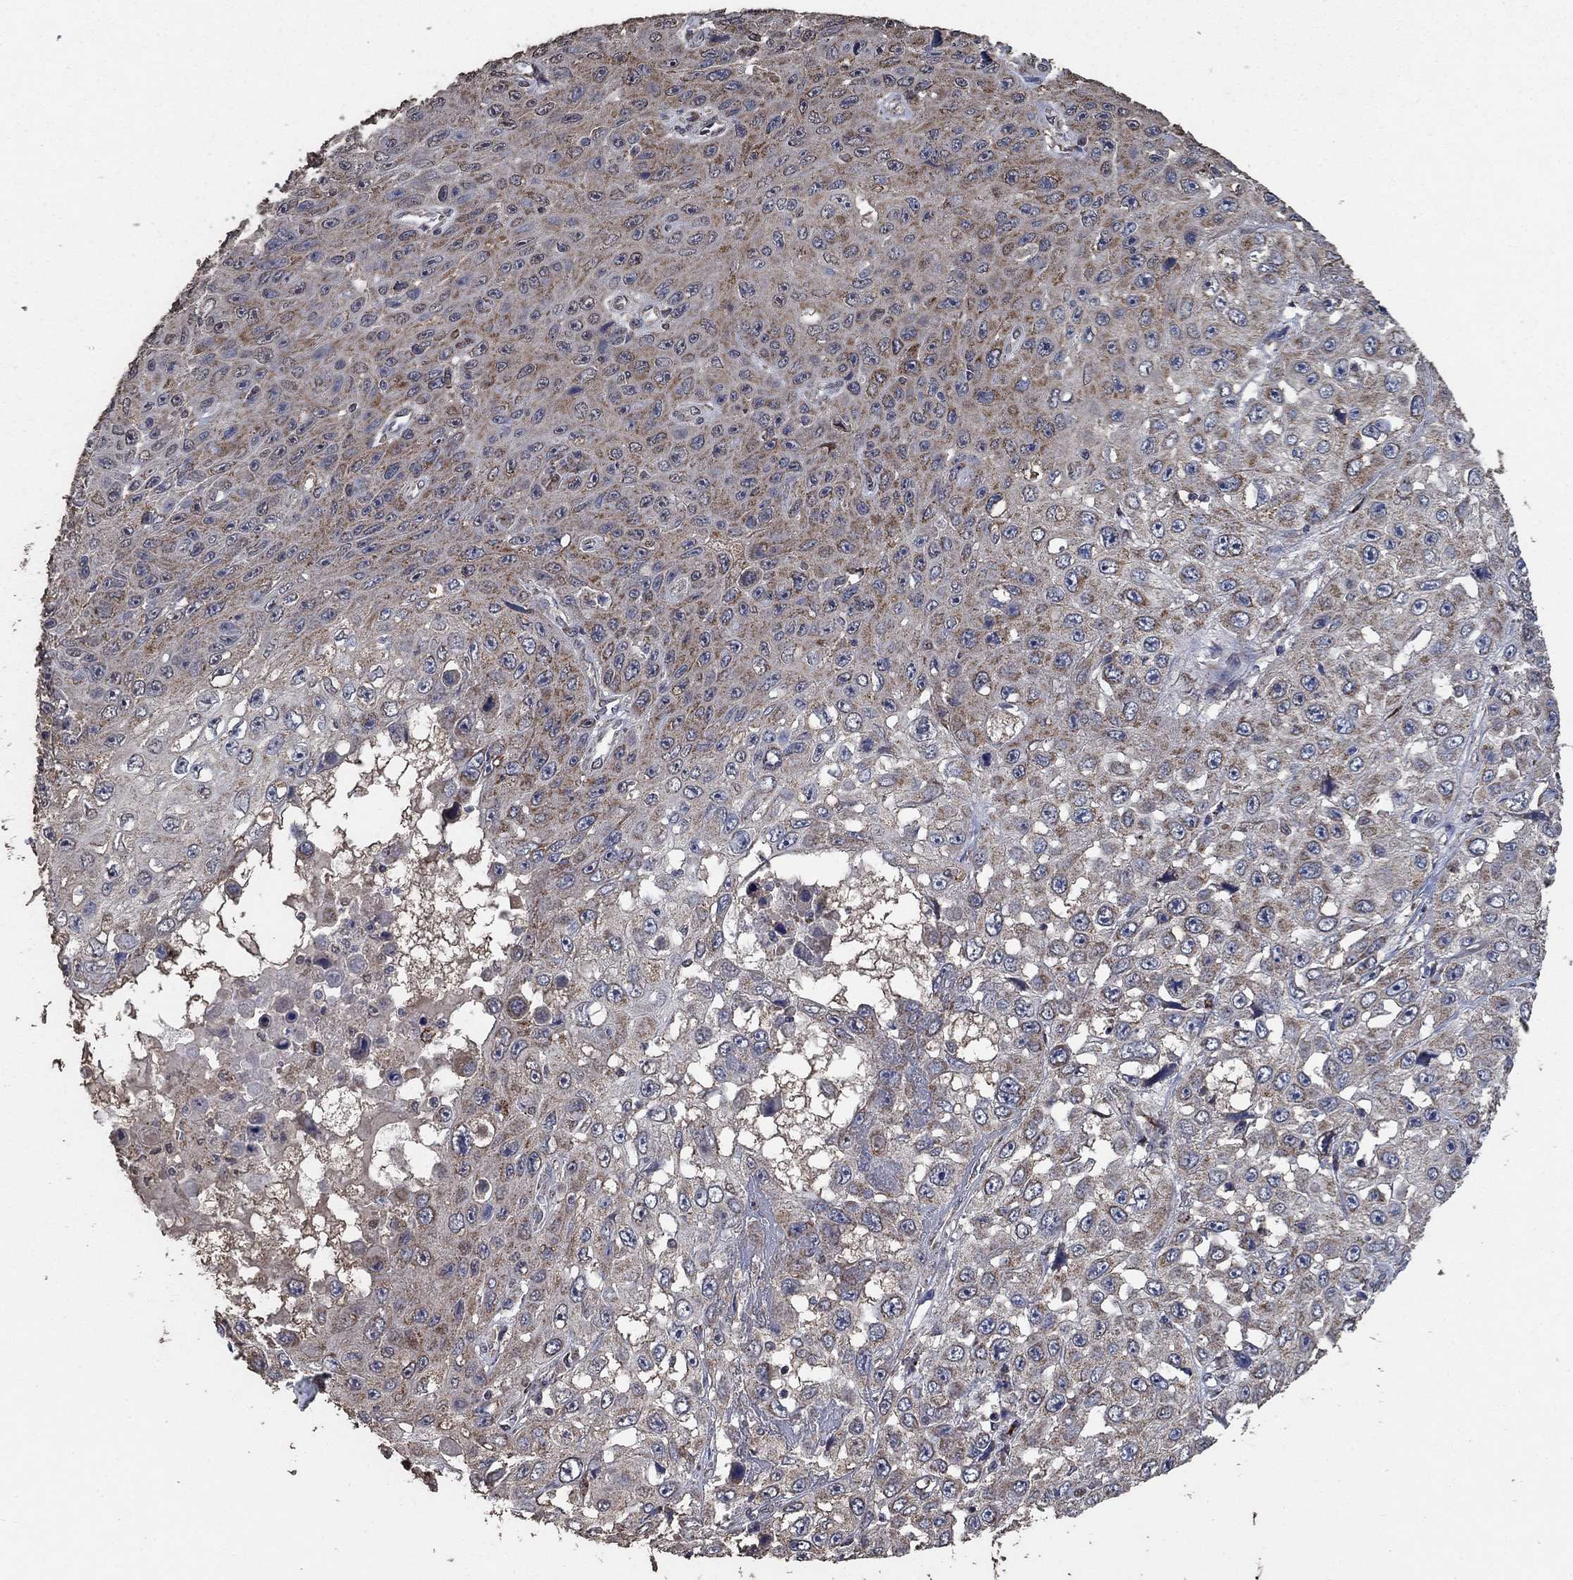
{"staining": {"intensity": "moderate", "quantity": "25%-75%", "location": "cytoplasmic/membranous"}, "tissue": "skin cancer", "cell_type": "Tumor cells", "image_type": "cancer", "snomed": [{"axis": "morphology", "description": "Squamous cell carcinoma, NOS"}, {"axis": "topography", "description": "Skin"}], "caption": "Human squamous cell carcinoma (skin) stained for a protein (brown) demonstrates moderate cytoplasmic/membranous positive expression in approximately 25%-75% of tumor cells.", "gene": "MRPS24", "patient": {"sex": "male", "age": 82}}